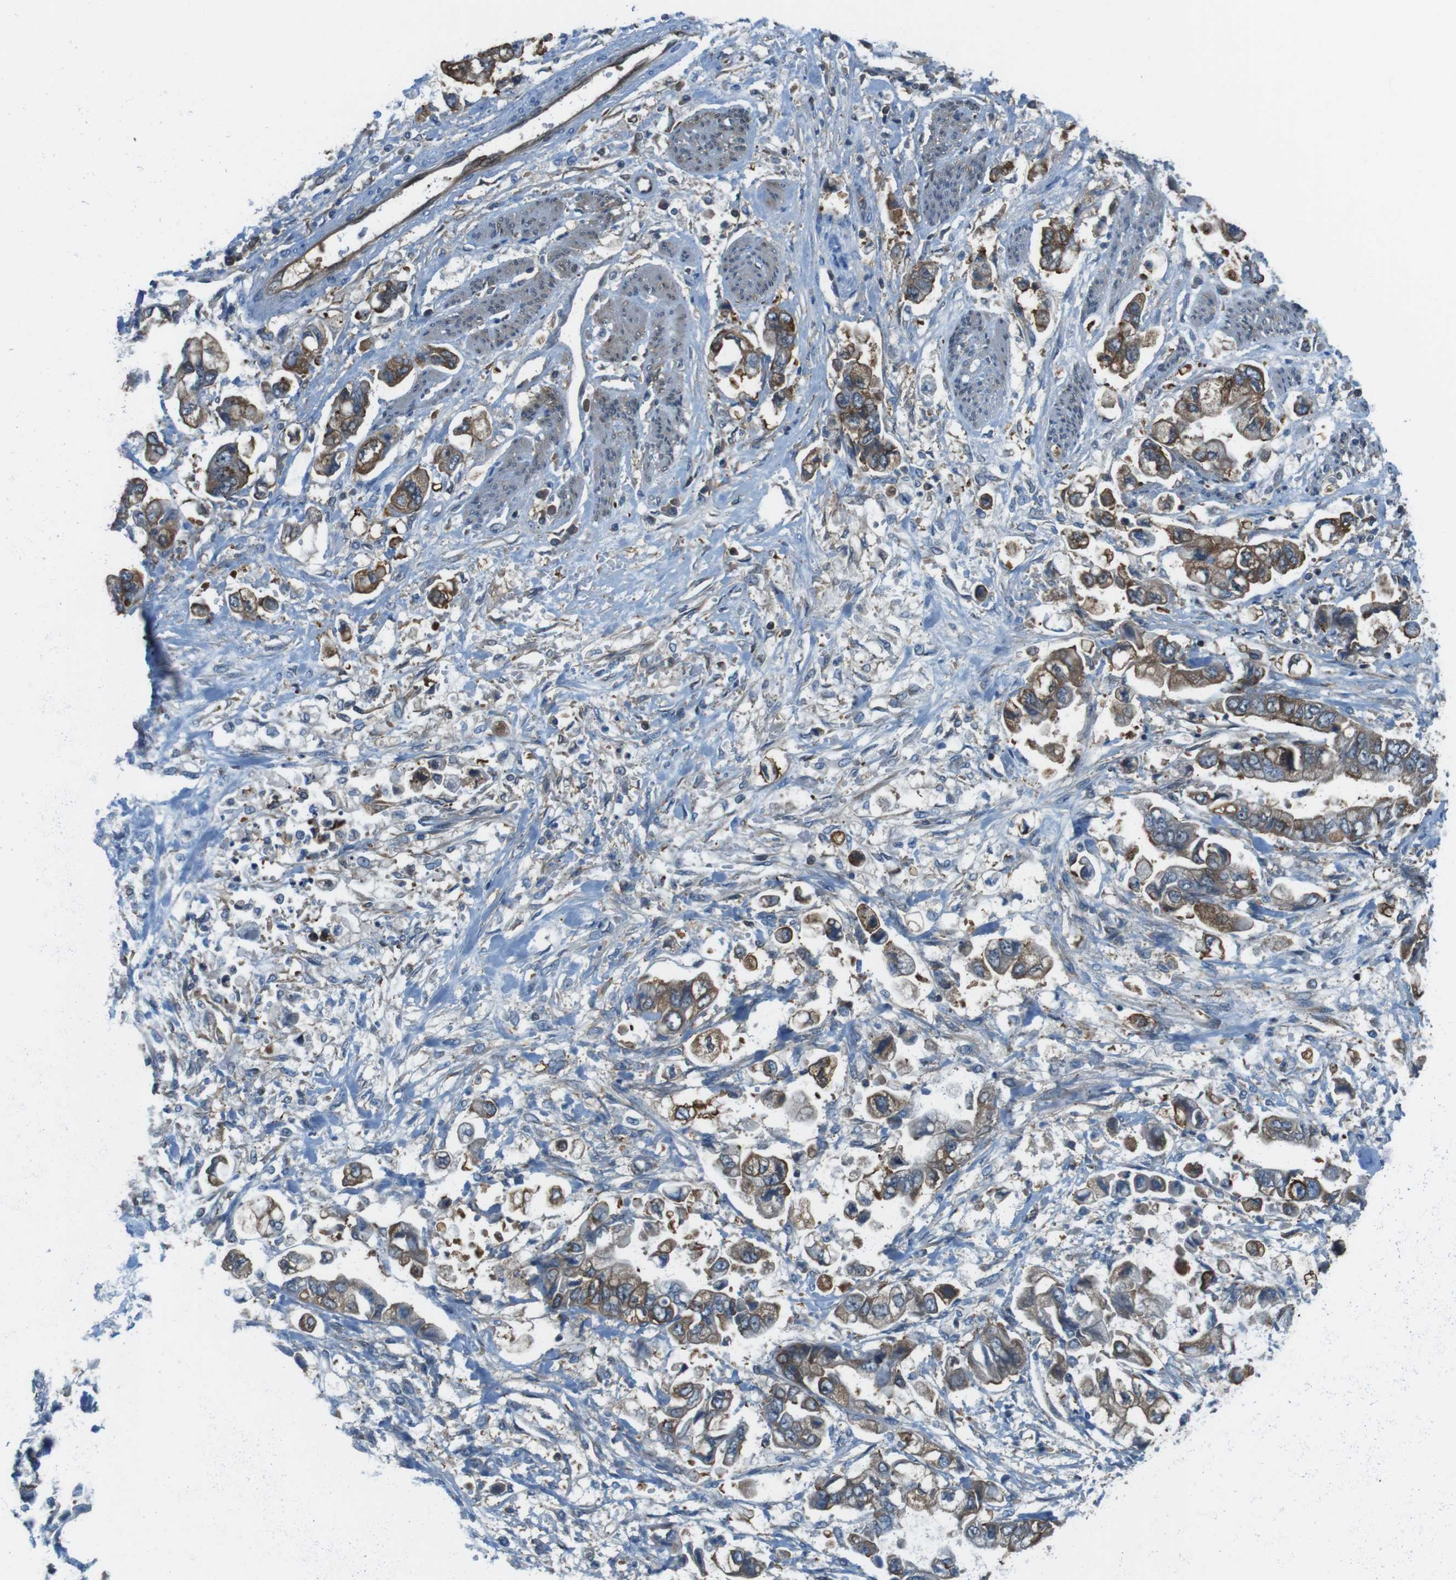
{"staining": {"intensity": "moderate", "quantity": ">75%", "location": "cytoplasmic/membranous"}, "tissue": "stomach cancer", "cell_type": "Tumor cells", "image_type": "cancer", "snomed": [{"axis": "morphology", "description": "Normal tissue, NOS"}, {"axis": "morphology", "description": "Adenocarcinoma, NOS"}, {"axis": "topography", "description": "Stomach"}], "caption": "There is medium levels of moderate cytoplasmic/membranous staining in tumor cells of adenocarcinoma (stomach), as demonstrated by immunohistochemical staining (brown color).", "gene": "TES", "patient": {"sex": "male", "age": 62}}